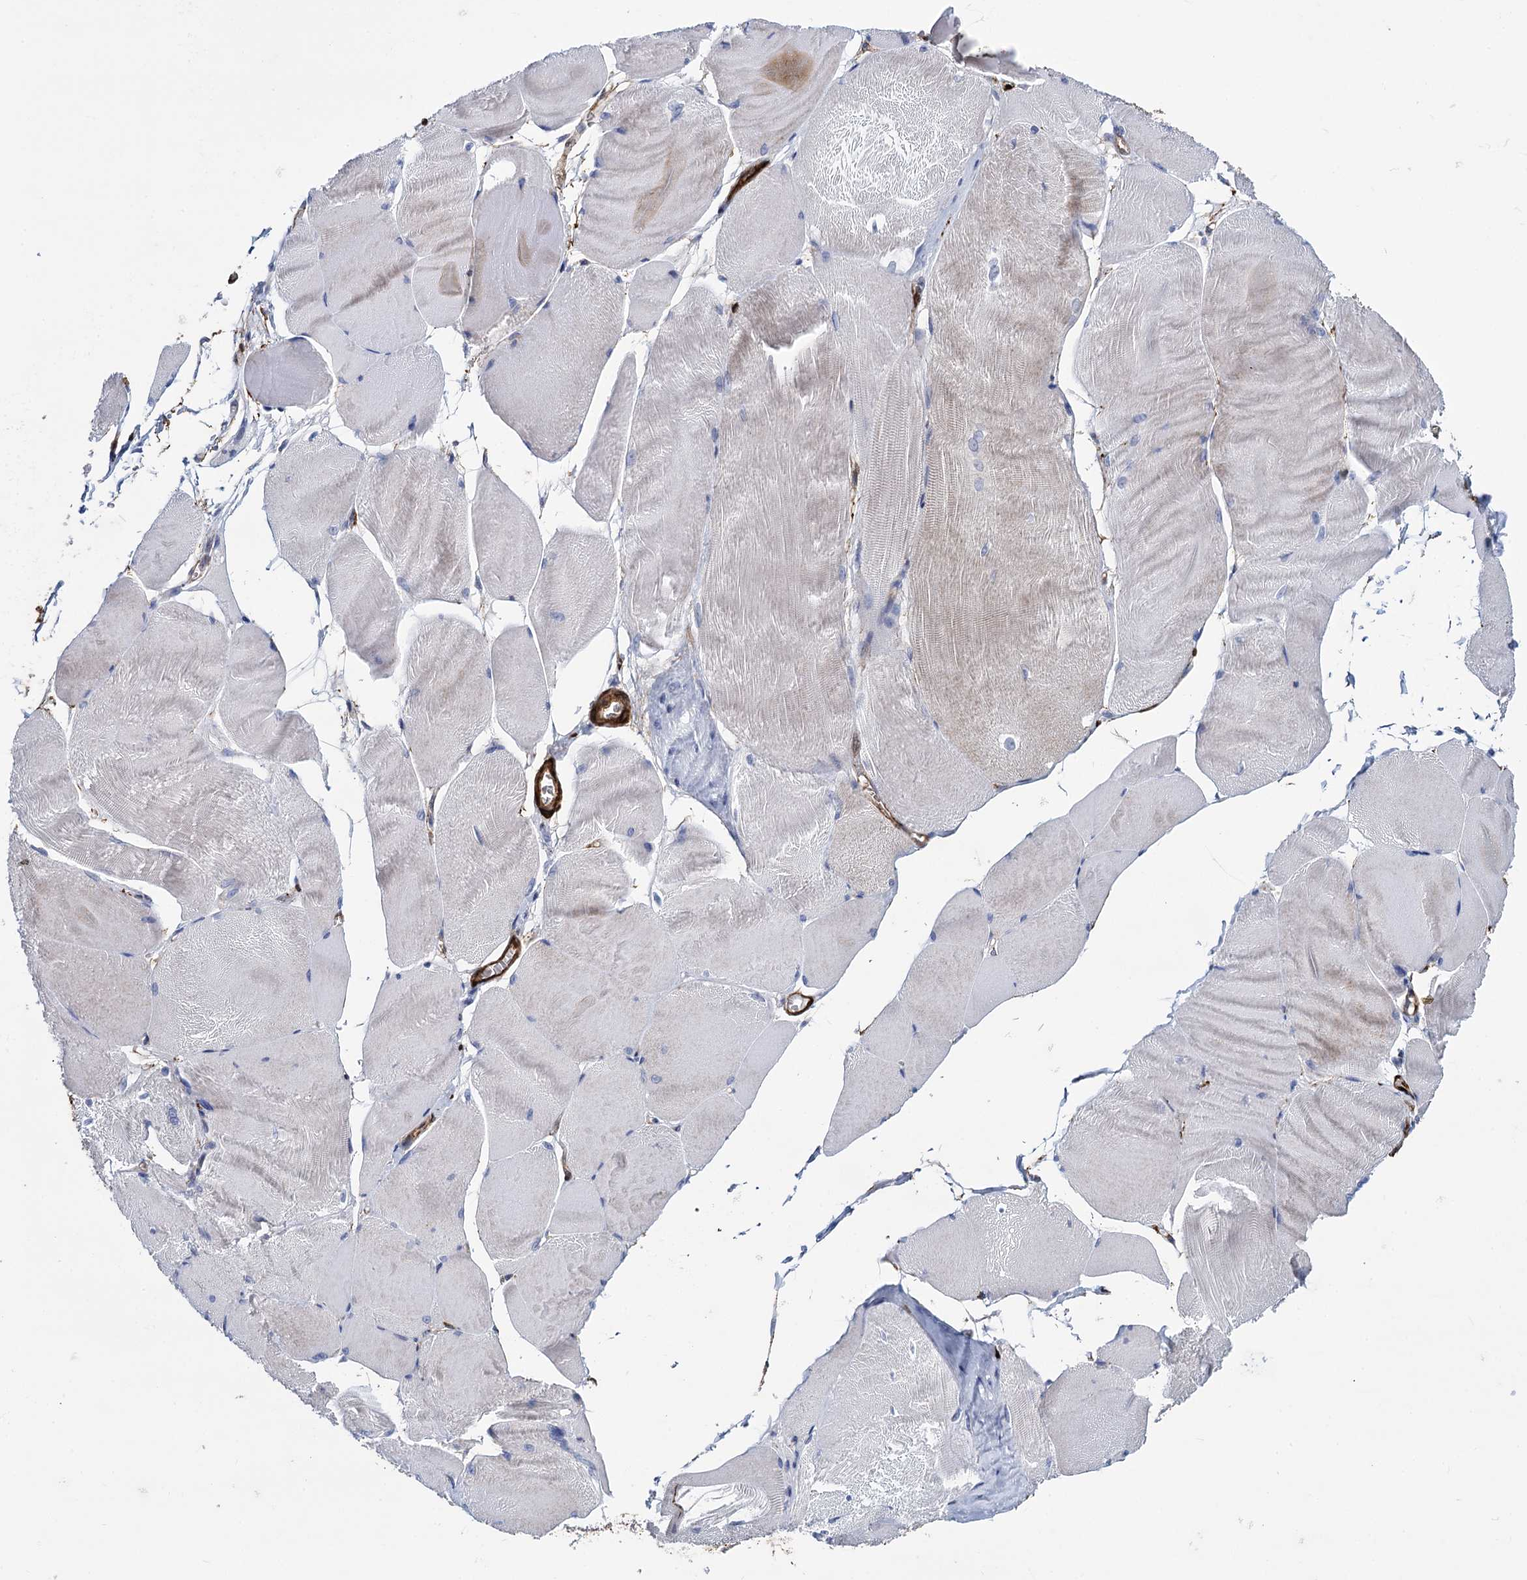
{"staining": {"intensity": "negative", "quantity": "none", "location": "none"}, "tissue": "skeletal muscle", "cell_type": "Myocytes", "image_type": "normal", "snomed": [{"axis": "morphology", "description": "Normal tissue, NOS"}, {"axis": "morphology", "description": "Basal cell carcinoma"}, {"axis": "topography", "description": "Skeletal muscle"}], "caption": "Skeletal muscle was stained to show a protein in brown. There is no significant expression in myocytes. (DAB immunohistochemistry visualized using brightfield microscopy, high magnification).", "gene": "SNCG", "patient": {"sex": "female", "age": 64}}